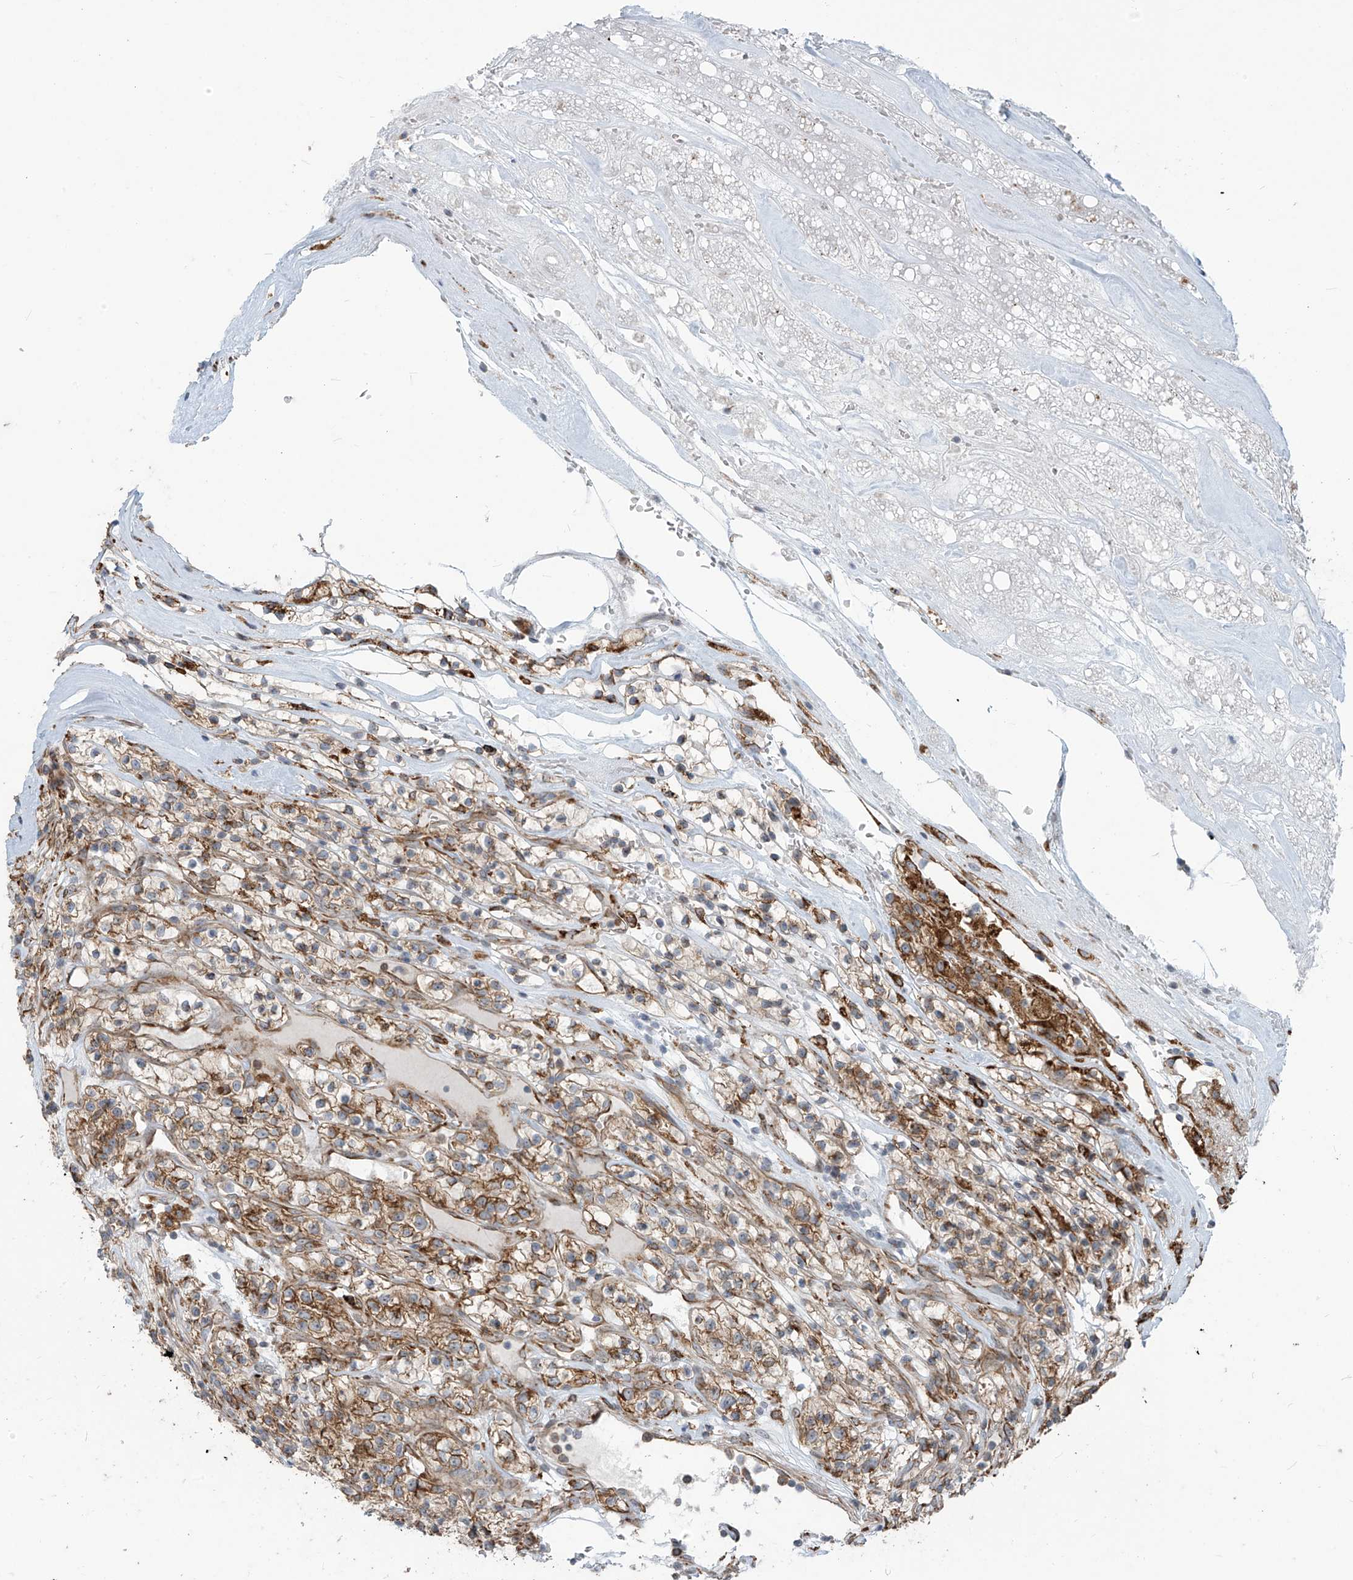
{"staining": {"intensity": "moderate", "quantity": ">75%", "location": "cytoplasmic/membranous"}, "tissue": "renal cancer", "cell_type": "Tumor cells", "image_type": "cancer", "snomed": [{"axis": "morphology", "description": "Adenocarcinoma, NOS"}, {"axis": "topography", "description": "Kidney"}], "caption": "This photomicrograph exhibits renal cancer stained with immunohistochemistry (IHC) to label a protein in brown. The cytoplasmic/membranous of tumor cells show moderate positivity for the protein. Nuclei are counter-stained blue.", "gene": "KATNIP", "patient": {"sex": "female", "age": 57}}